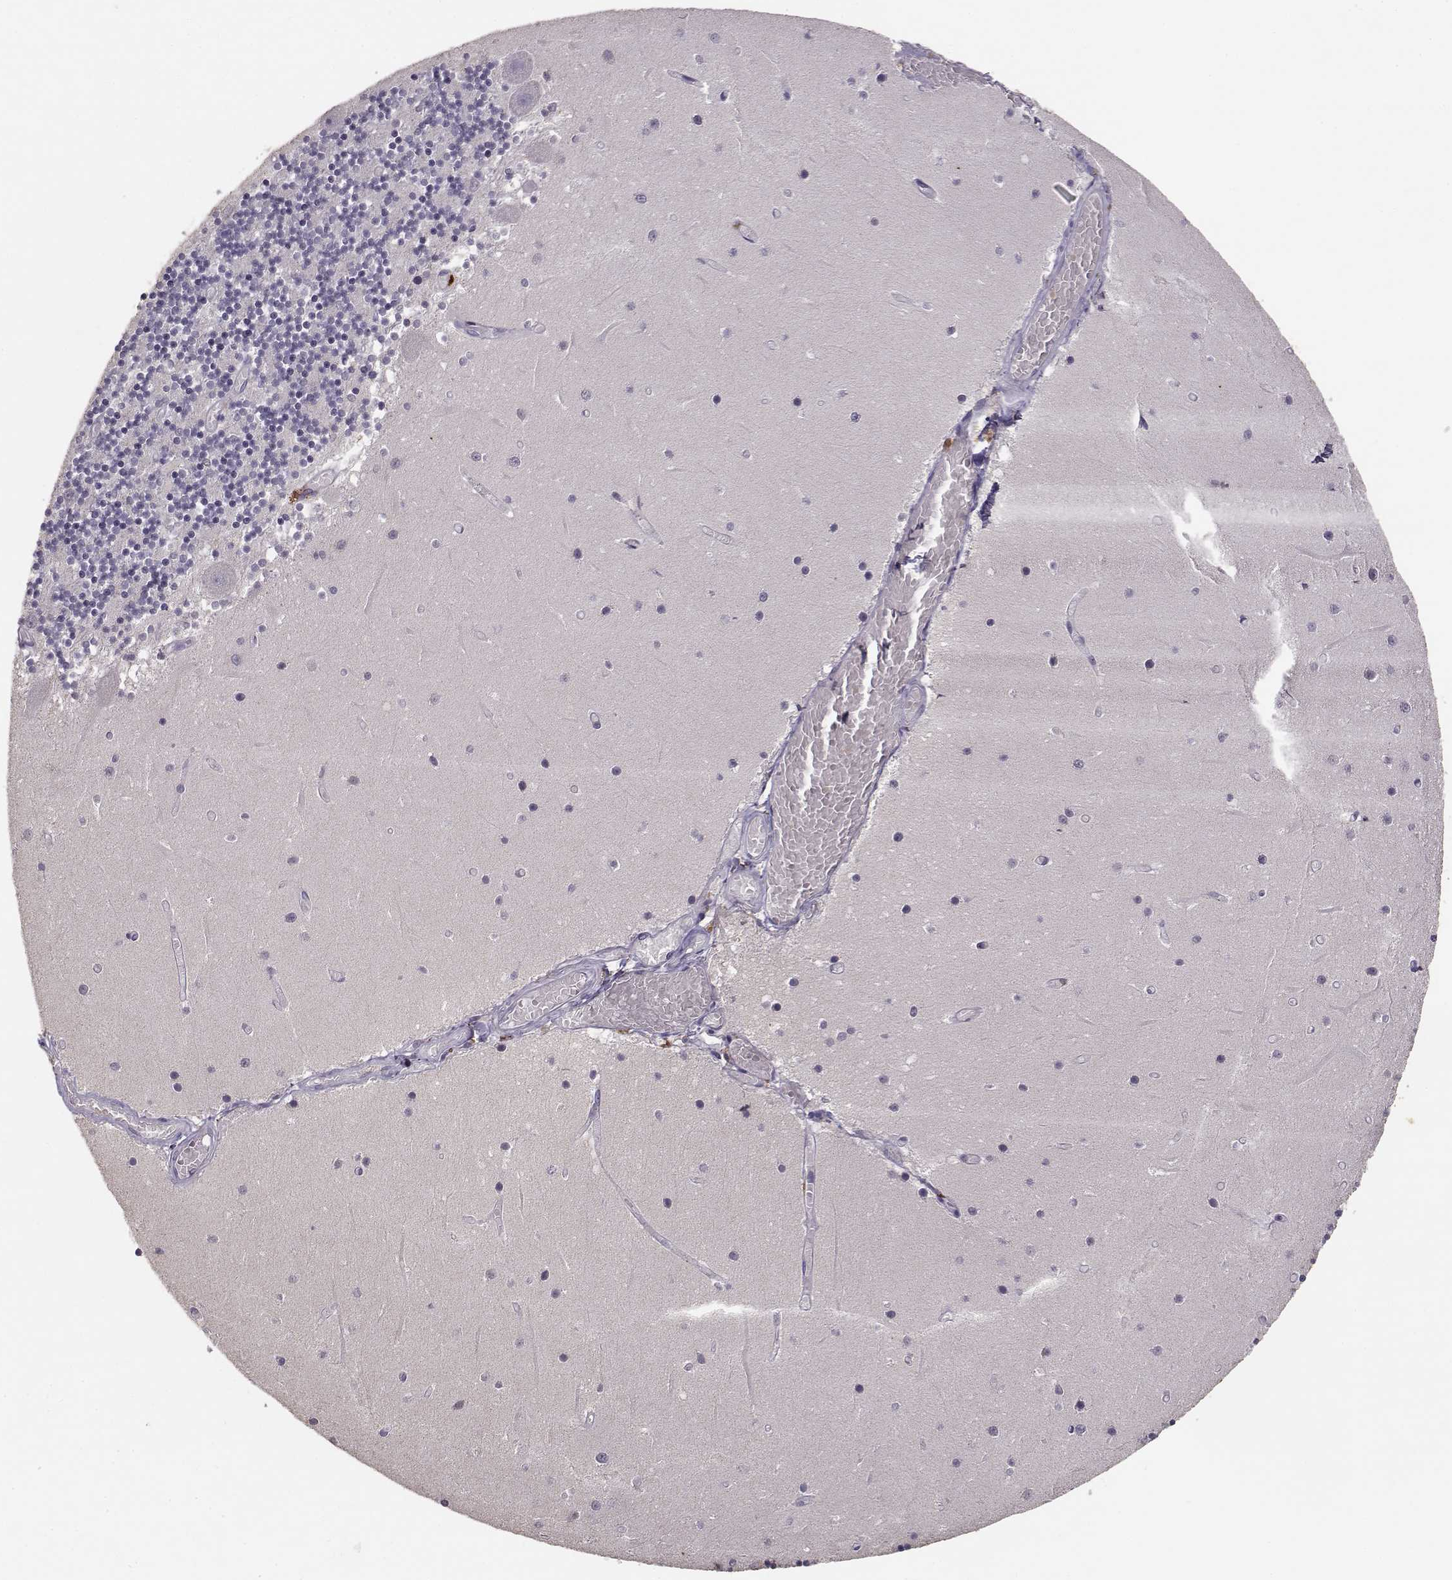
{"staining": {"intensity": "negative", "quantity": "none", "location": "none"}, "tissue": "cerebellum", "cell_type": "Cells in granular layer", "image_type": "normal", "snomed": [{"axis": "morphology", "description": "Normal tissue, NOS"}, {"axis": "topography", "description": "Cerebellum"}], "caption": "An immunohistochemistry histopathology image of unremarkable cerebellum is shown. There is no staining in cells in granular layer of cerebellum.", "gene": "UROC1", "patient": {"sex": "female", "age": 28}}